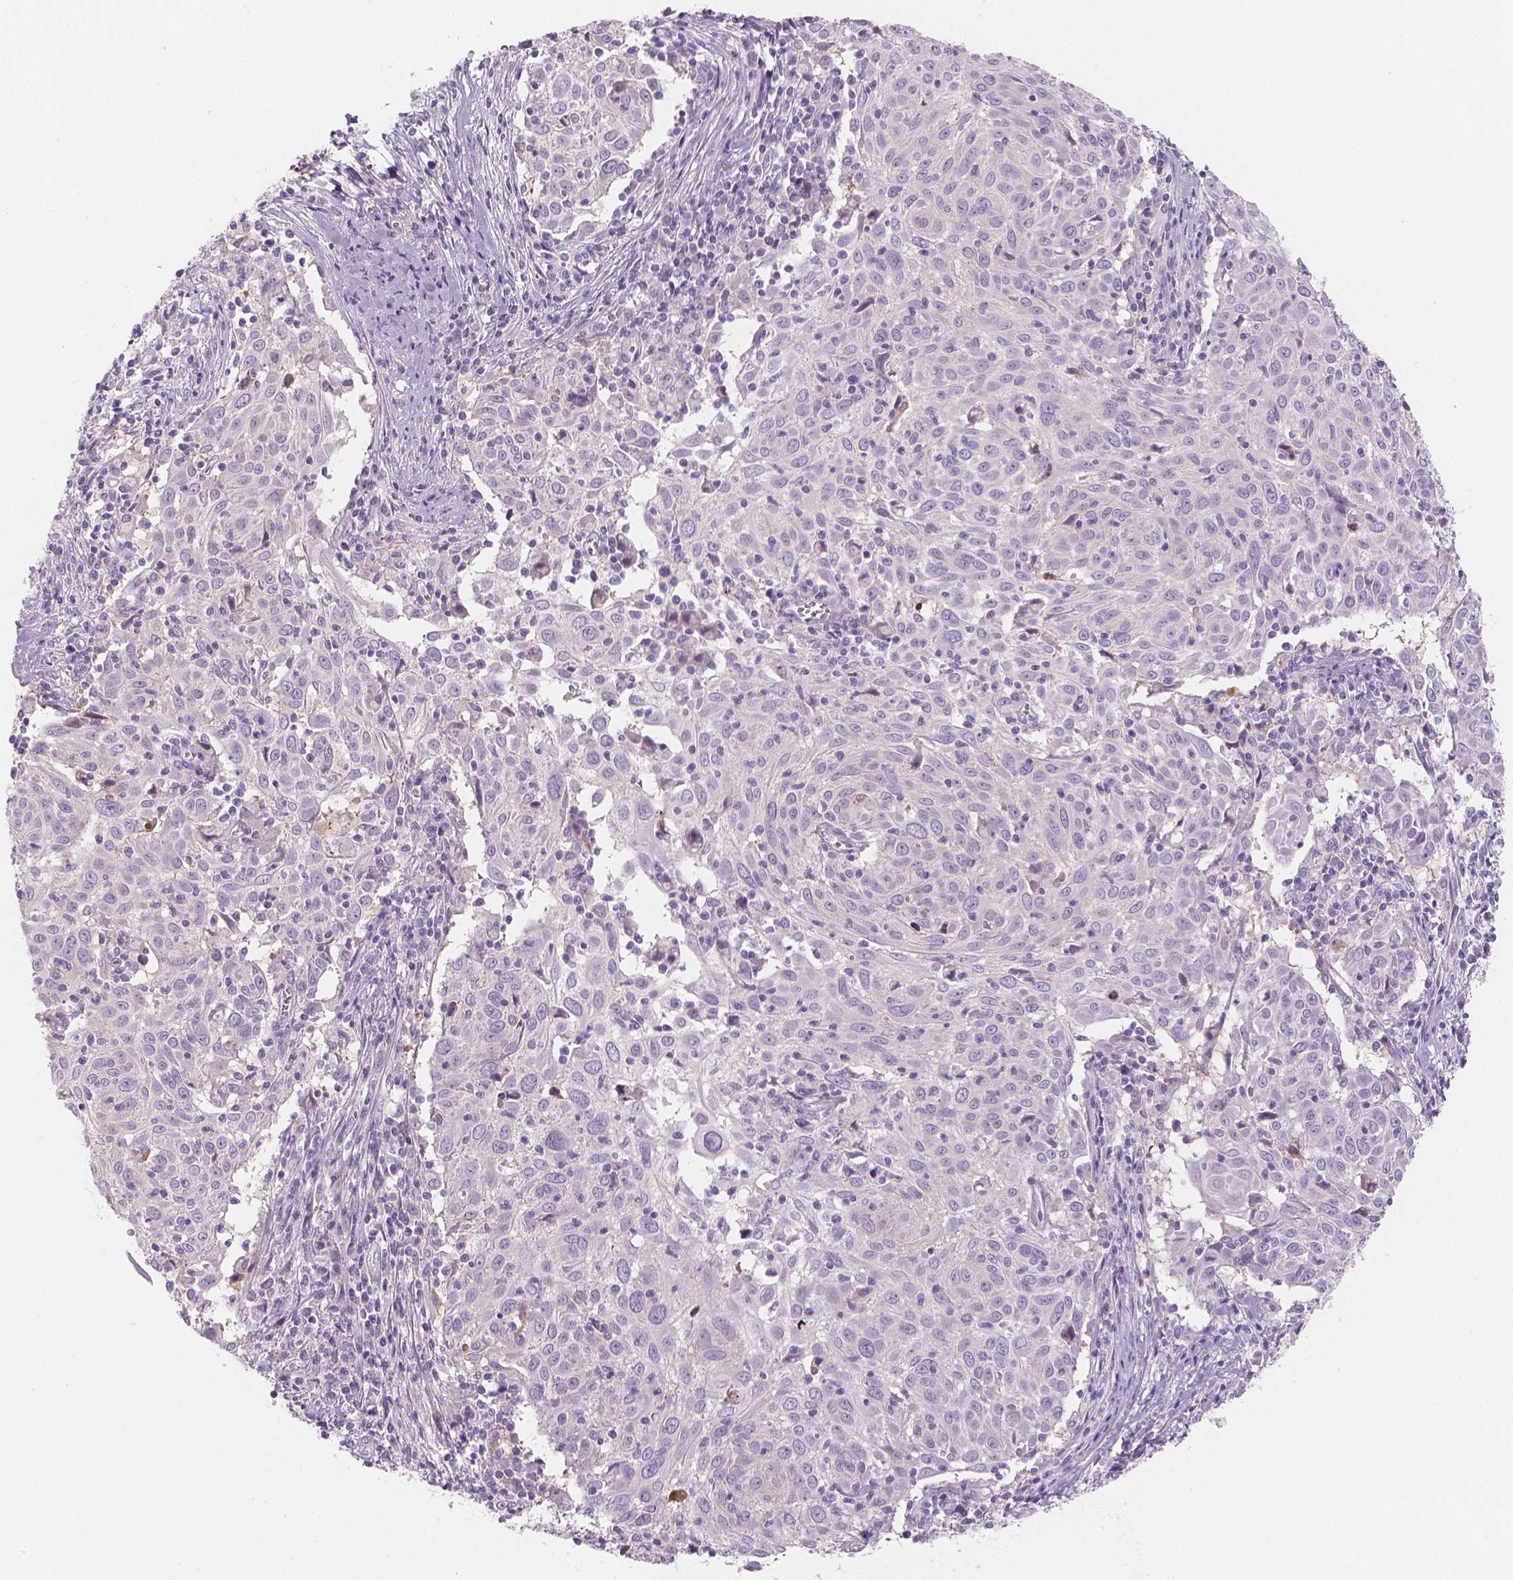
{"staining": {"intensity": "negative", "quantity": "none", "location": "none"}, "tissue": "cervical cancer", "cell_type": "Tumor cells", "image_type": "cancer", "snomed": [{"axis": "morphology", "description": "Squamous cell carcinoma, NOS"}, {"axis": "topography", "description": "Cervix"}], "caption": "The histopathology image reveals no staining of tumor cells in cervical cancer. The staining is performed using DAB brown chromogen with nuclei counter-stained in using hematoxylin.", "gene": "APOA4", "patient": {"sex": "female", "age": 39}}